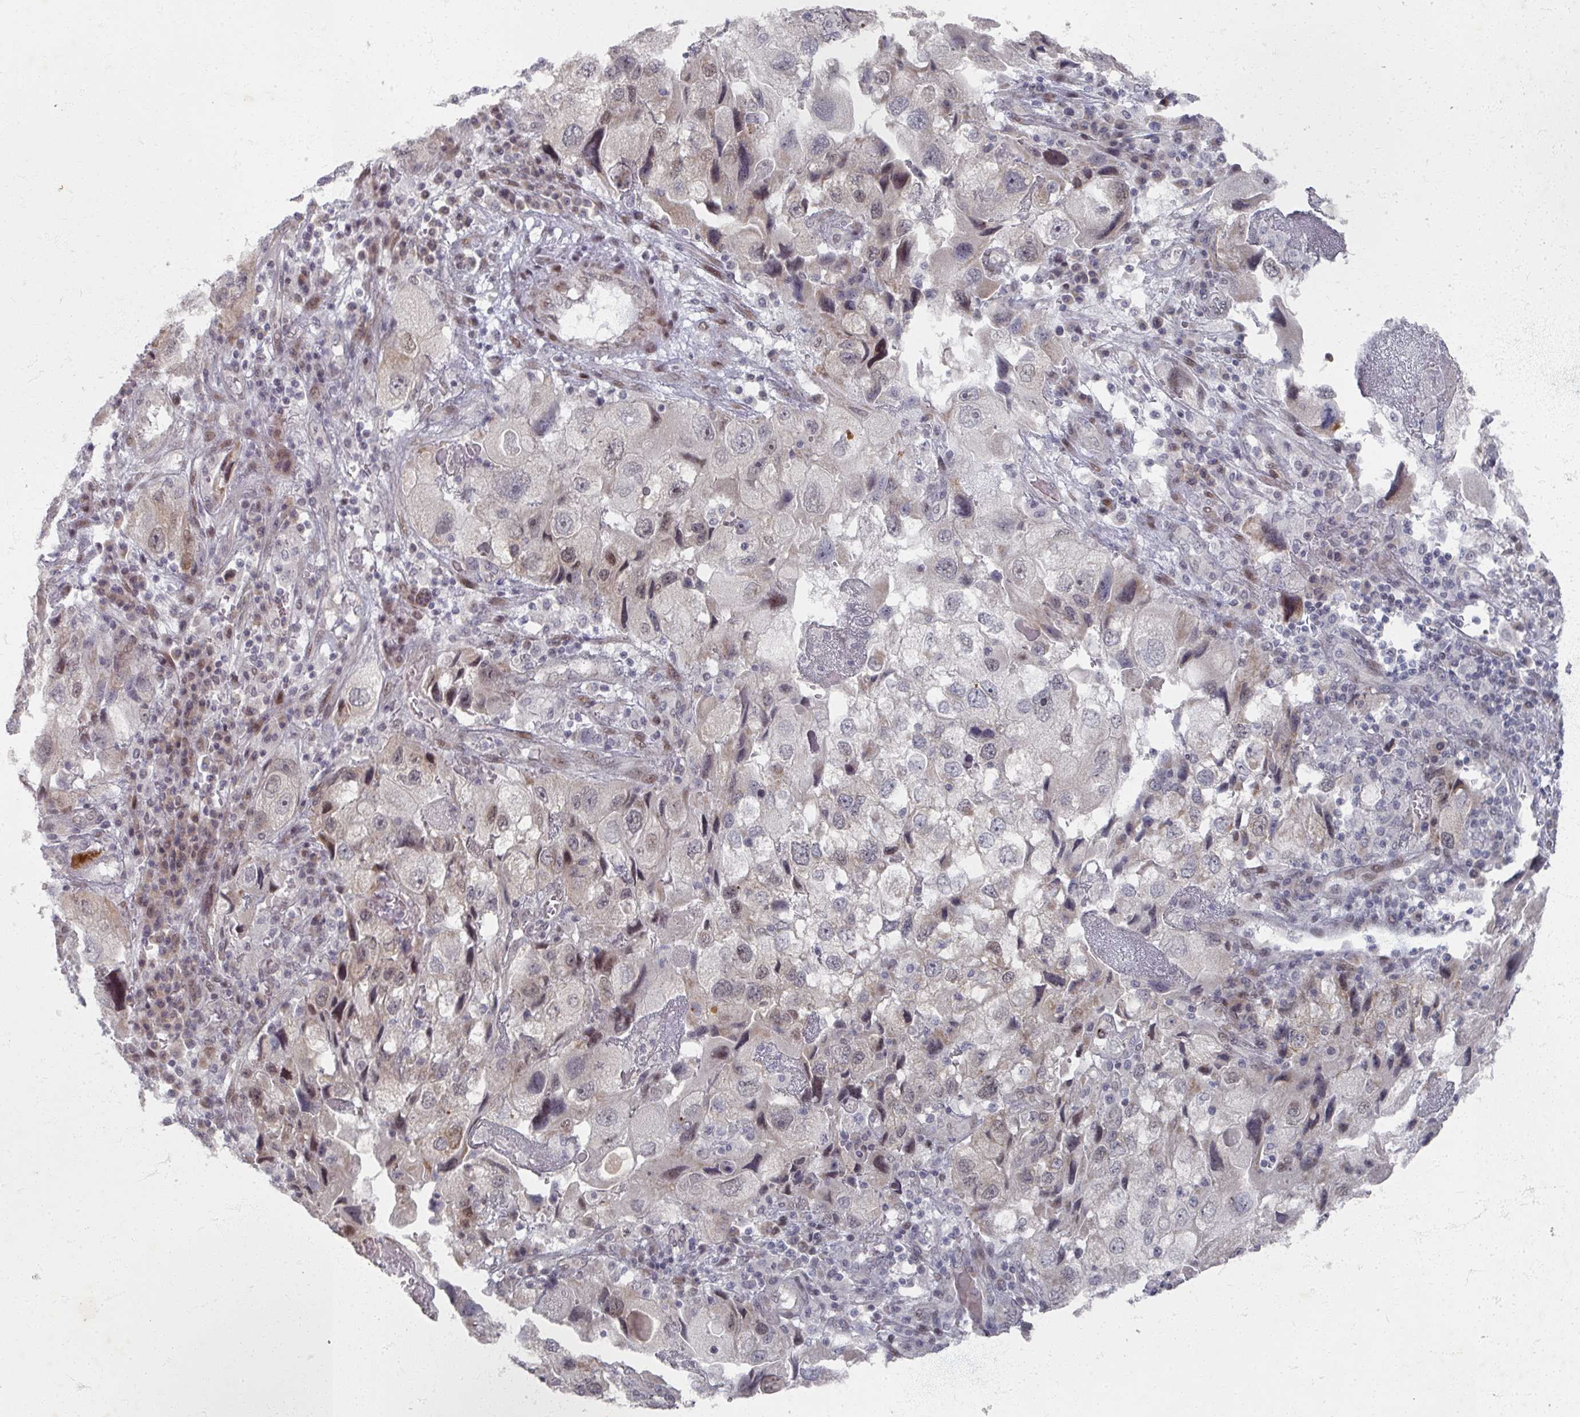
{"staining": {"intensity": "moderate", "quantity": "<25%", "location": "nuclear"}, "tissue": "endometrial cancer", "cell_type": "Tumor cells", "image_type": "cancer", "snomed": [{"axis": "morphology", "description": "Adenocarcinoma, NOS"}, {"axis": "topography", "description": "Endometrium"}], "caption": "Moderate nuclear staining is identified in about <25% of tumor cells in endometrial cancer. Using DAB (brown) and hematoxylin (blue) stains, captured at high magnification using brightfield microscopy.", "gene": "PSKH1", "patient": {"sex": "female", "age": 49}}